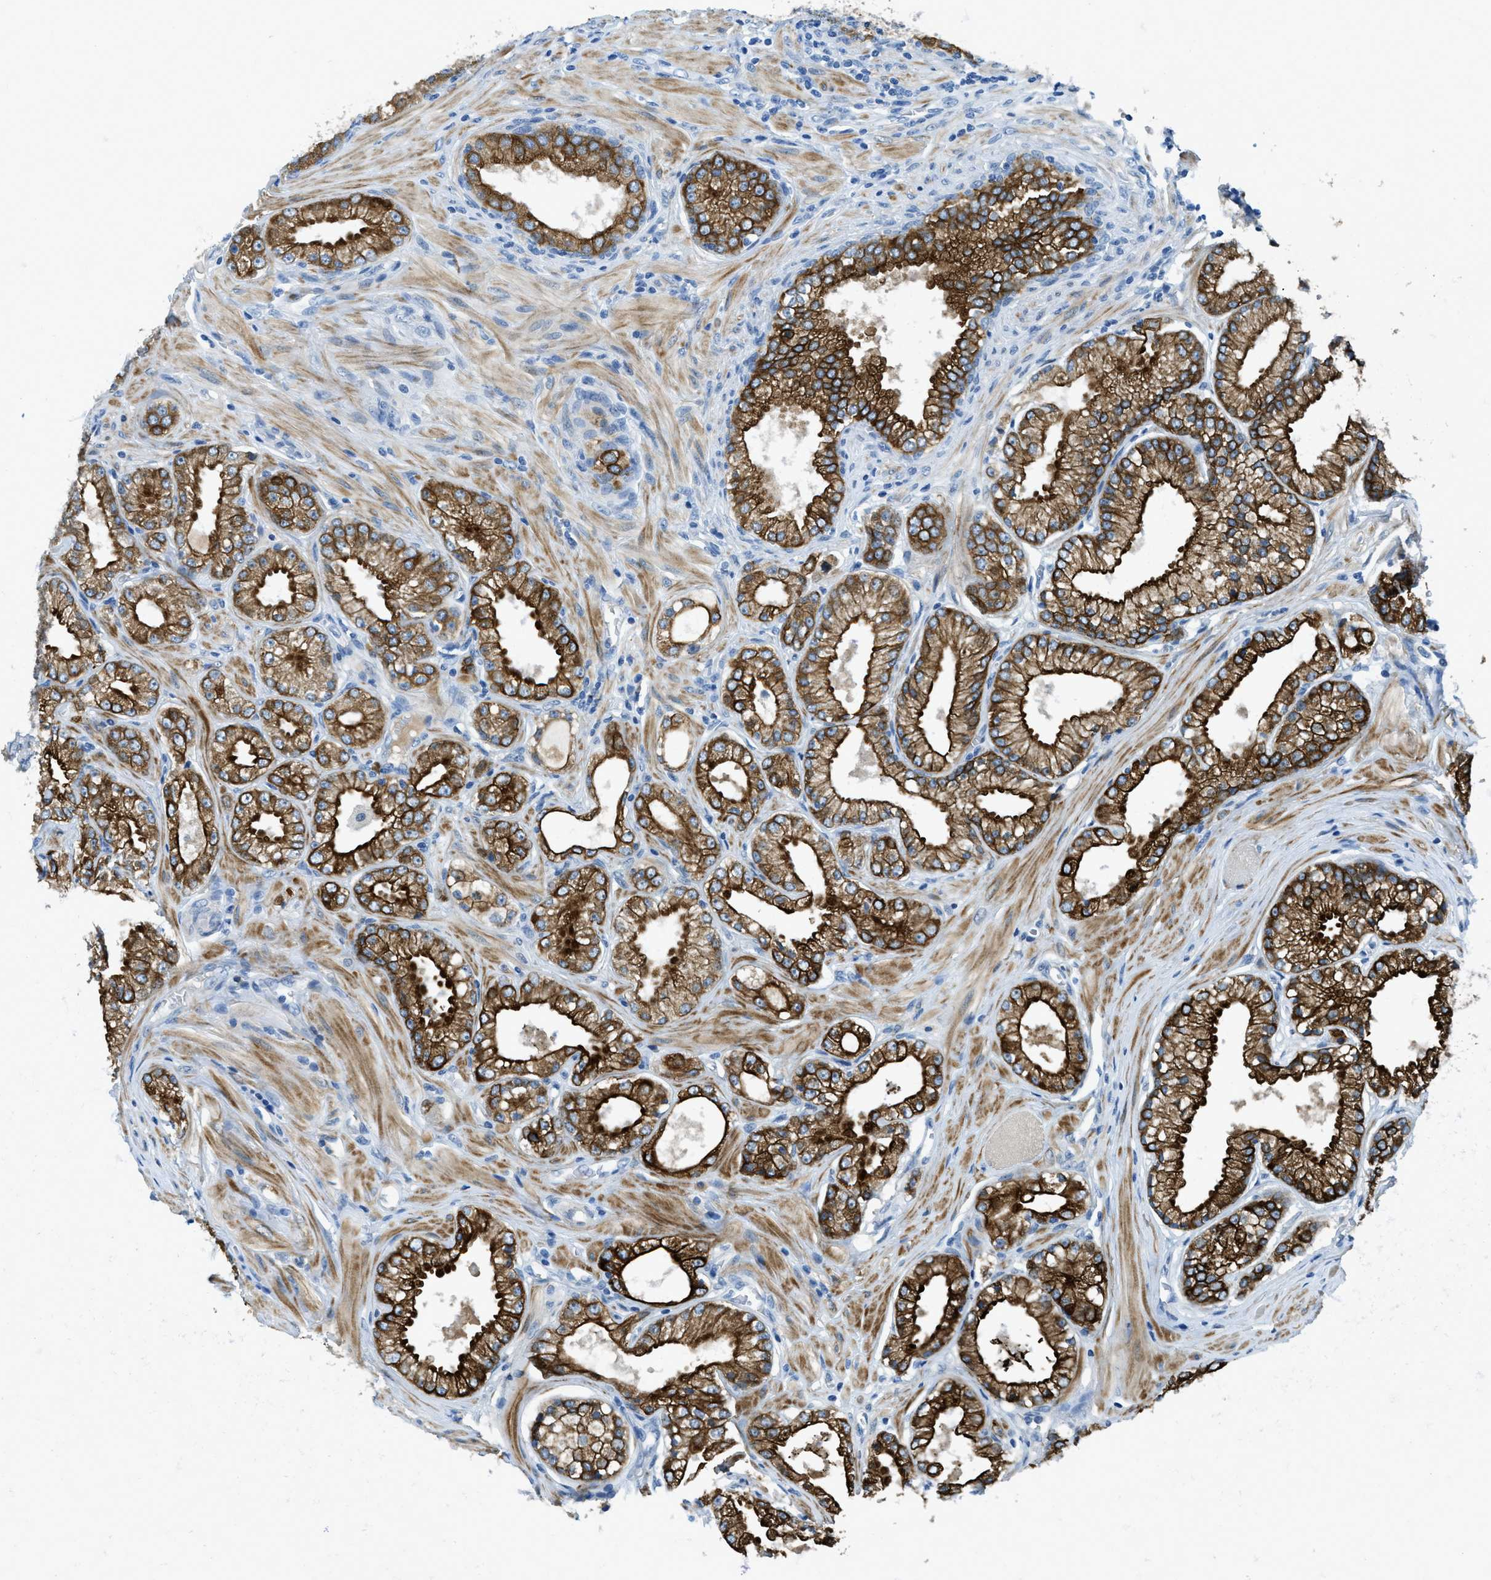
{"staining": {"intensity": "strong", "quantity": ">75%", "location": "cytoplasmic/membranous"}, "tissue": "prostate cancer", "cell_type": "Tumor cells", "image_type": "cancer", "snomed": [{"axis": "morphology", "description": "Adenocarcinoma, Low grade"}, {"axis": "topography", "description": "Prostate"}], "caption": "A brown stain labels strong cytoplasmic/membranous positivity of a protein in prostate low-grade adenocarcinoma tumor cells.", "gene": "KLHL8", "patient": {"sex": "male", "age": 57}}